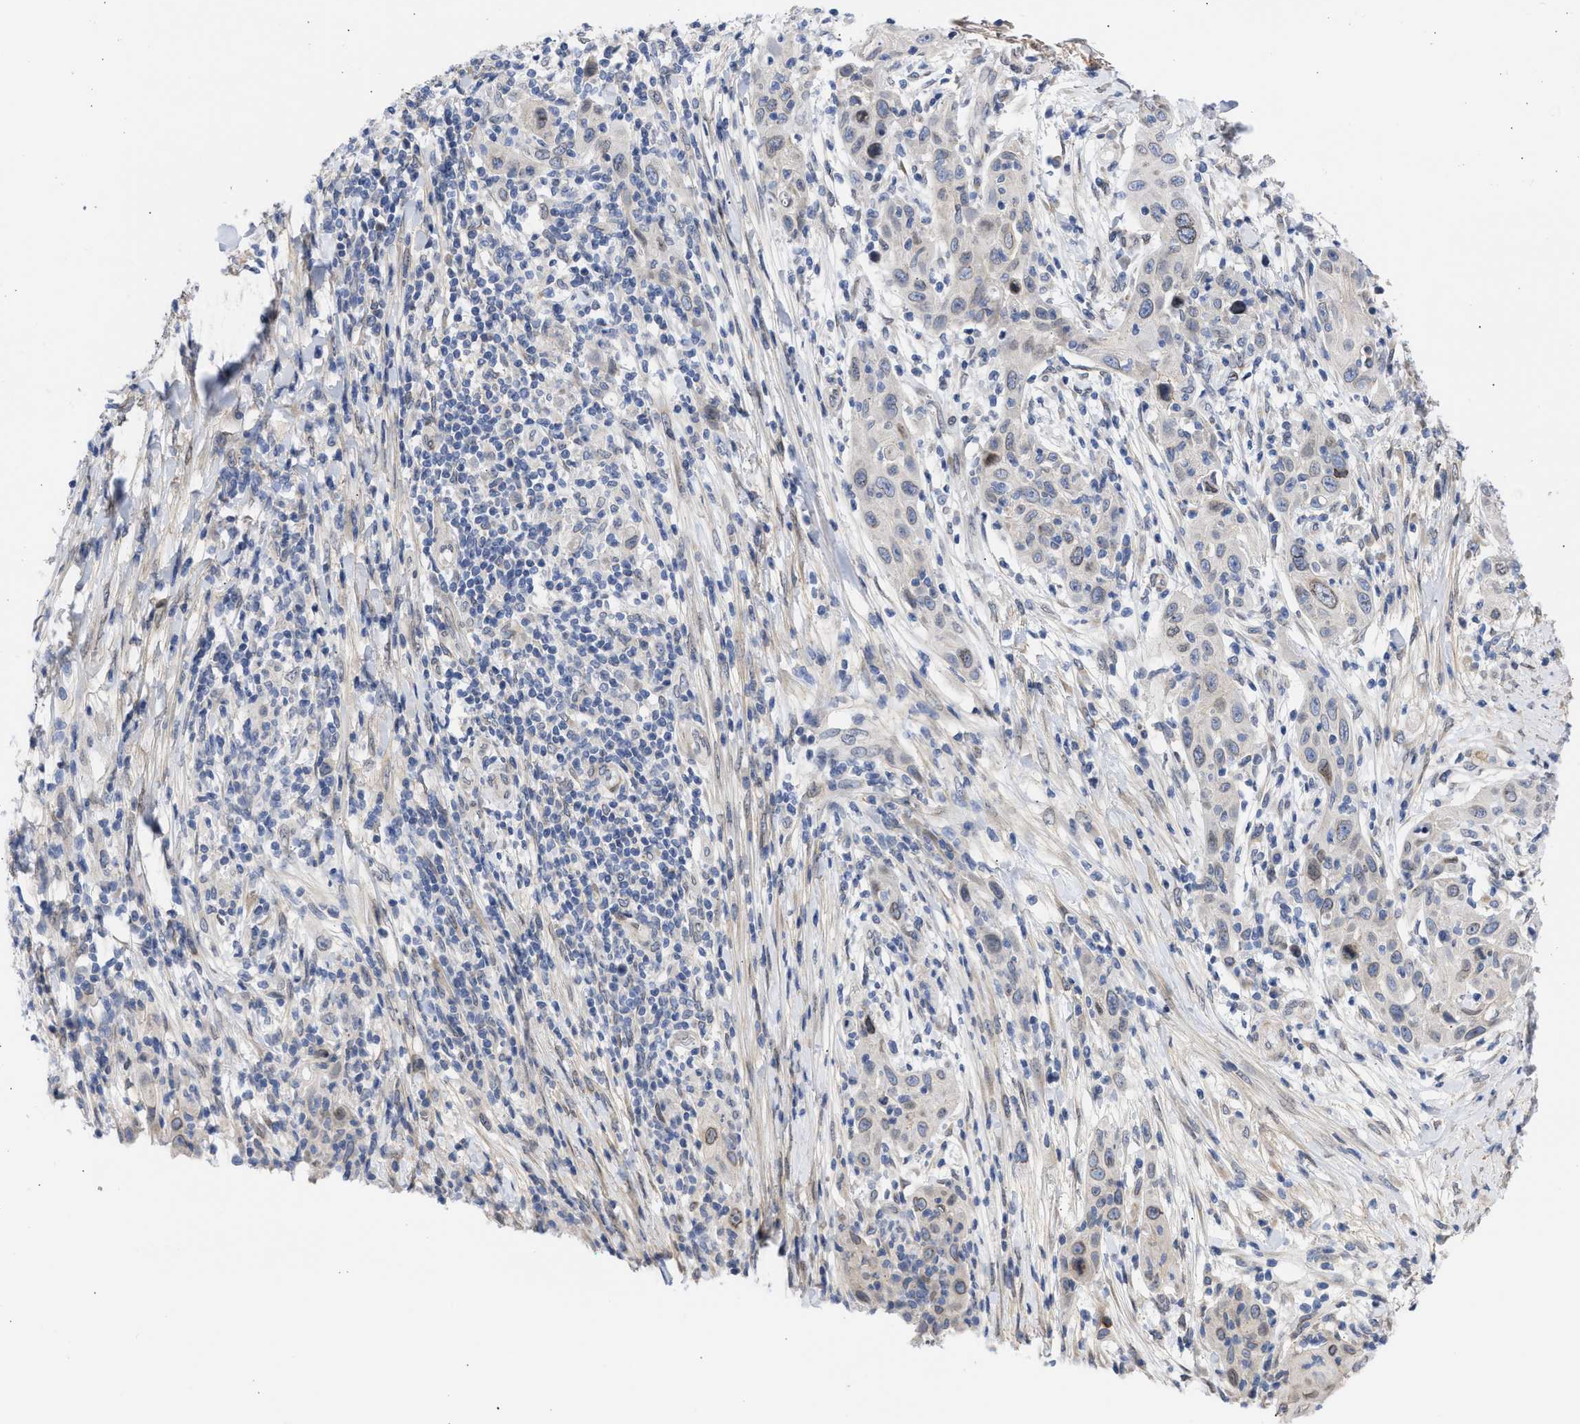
{"staining": {"intensity": "weak", "quantity": "<25%", "location": "cytoplasmic/membranous,nuclear"}, "tissue": "skin cancer", "cell_type": "Tumor cells", "image_type": "cancer", "snomed": [{"axis": "morphology", "description": "Squamous cell carcinoma, NOS"}, {"axis": "topography", "description": "Skin"}], "caption": "This micrograph is of skin squamous cell carcinoma stained with immunohistochemistry to label a protein in brown with the nuclei are counter-stained blue. There is no positivity in tumor cells.", "gene": "NUP35", "patient": {"sex": "female", "age": 88}}